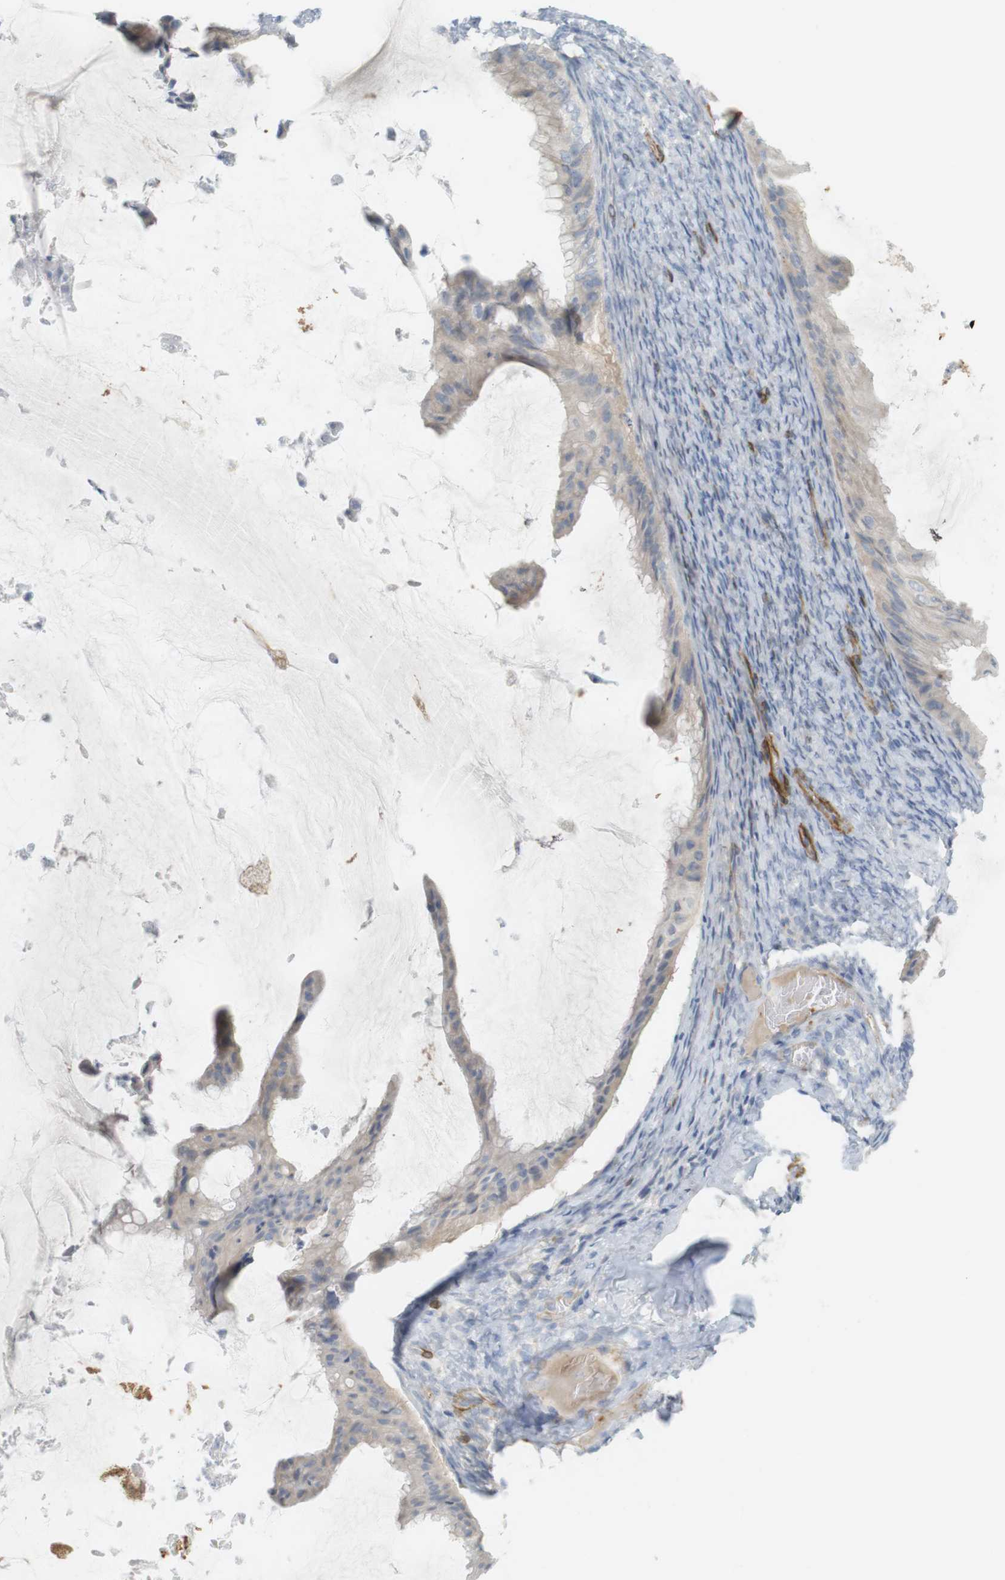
{"staining": {"intensity": "weak", "quantity": "<25%", "location": "cytoplasmic/membranous"}, "tissue": "ovarian cancer", "cell_type": "Tumor cells", "image_type": "cancer", "snomed": [{"axis": "morphology", "description": "Cystadenocarcinoma, mucinous, NOS"}, {"axis": "topography", "description": "Ovary"}], "caption": "DAB immunohistochemical staining of human ovarian mucinous cystadenocarcinoma demonstrates no significant staining in tumor cells. The staining was performed using DAB to visualize the protein expression in brown, while the nuclei were stained in blue with hematoxylin (Magnification: 20x).", "gene": "PDE3A", "patient": {"sex": "female", "age": 61}}